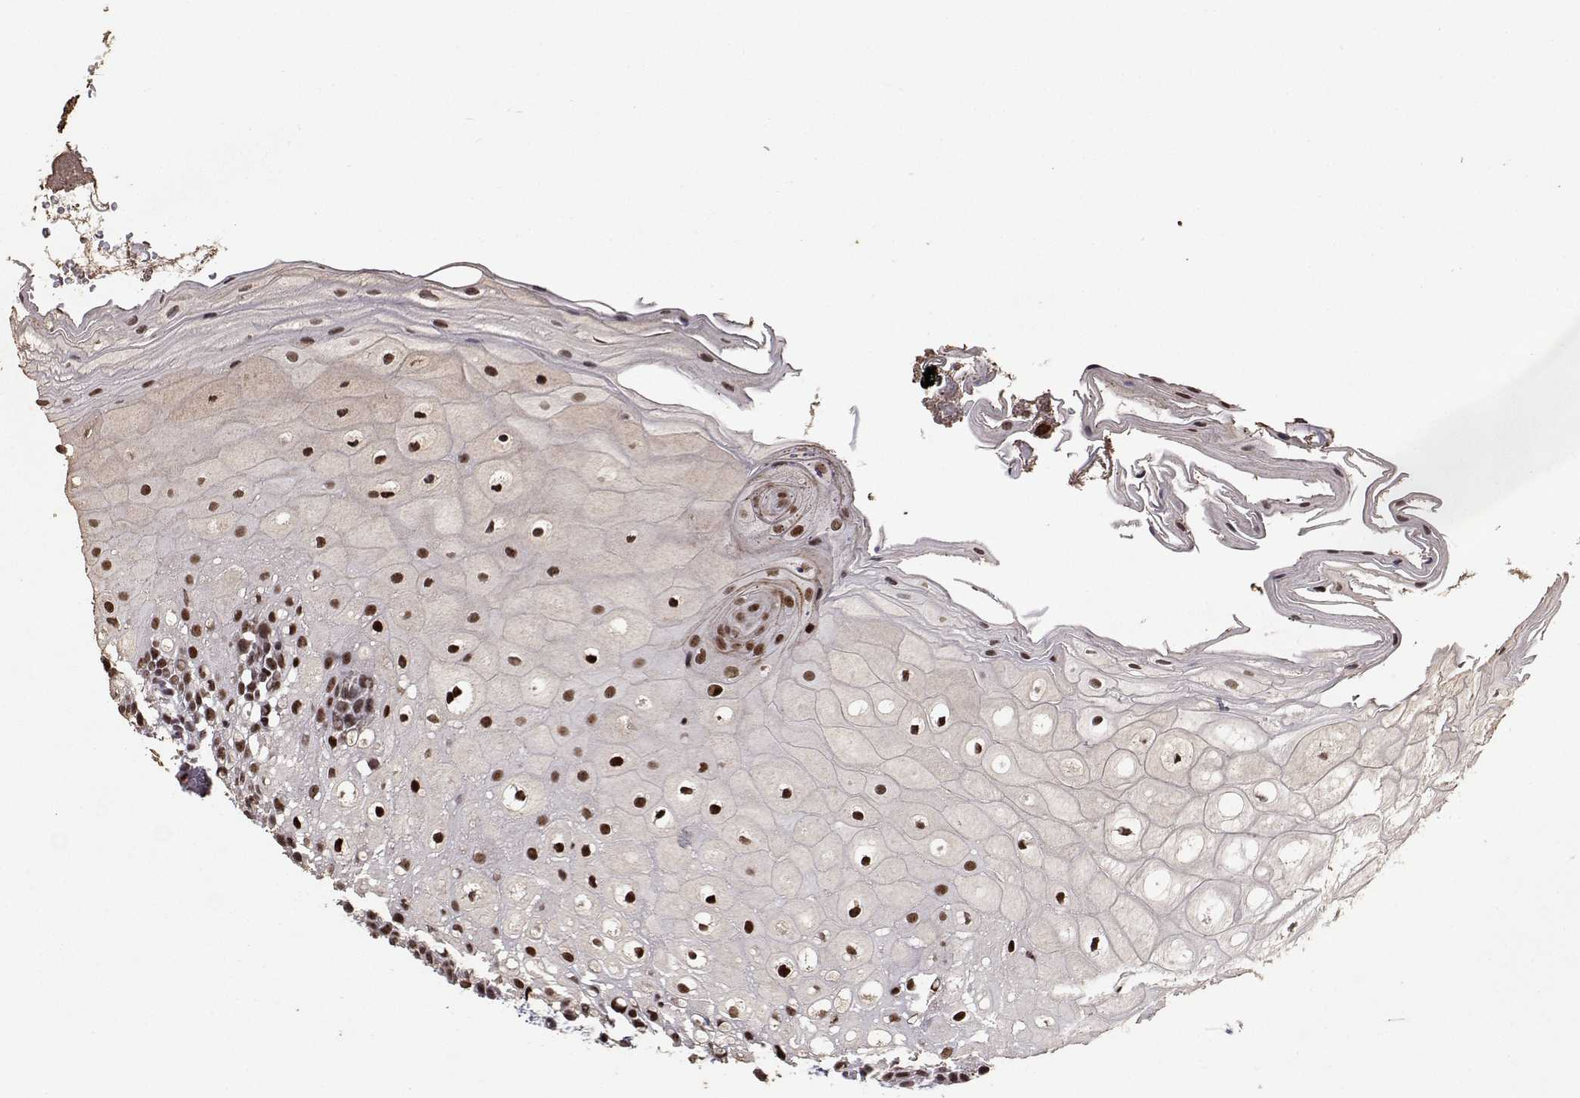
{"staining": {"intensity": "strong", "quantity": ">75%", "location": "nuclear"}, "tissue": "oral mucosa", "cell_type": "Squamous epithelial cells", "image_type": "normal", "snomed": [{"axis": "morphology", "description": "Normal tissue, NOS"}, {"axis": "morphology", "description": "Squamous cell carcinoma, NOS"}, {"axis": "topography", "description": "Oral tissue"}, {"axis": "topography", "description": "Head-Neck"}], "caption": "Immunohistochemical staining of normal oral mucosa demonstrates >75% levels of strong nuclear protein staining in approximately >75% of squamous epithelial cells. Nuclei are stained in blue.", "gene": "TOE1", "patient": {"sex": "male", "age": 69}}